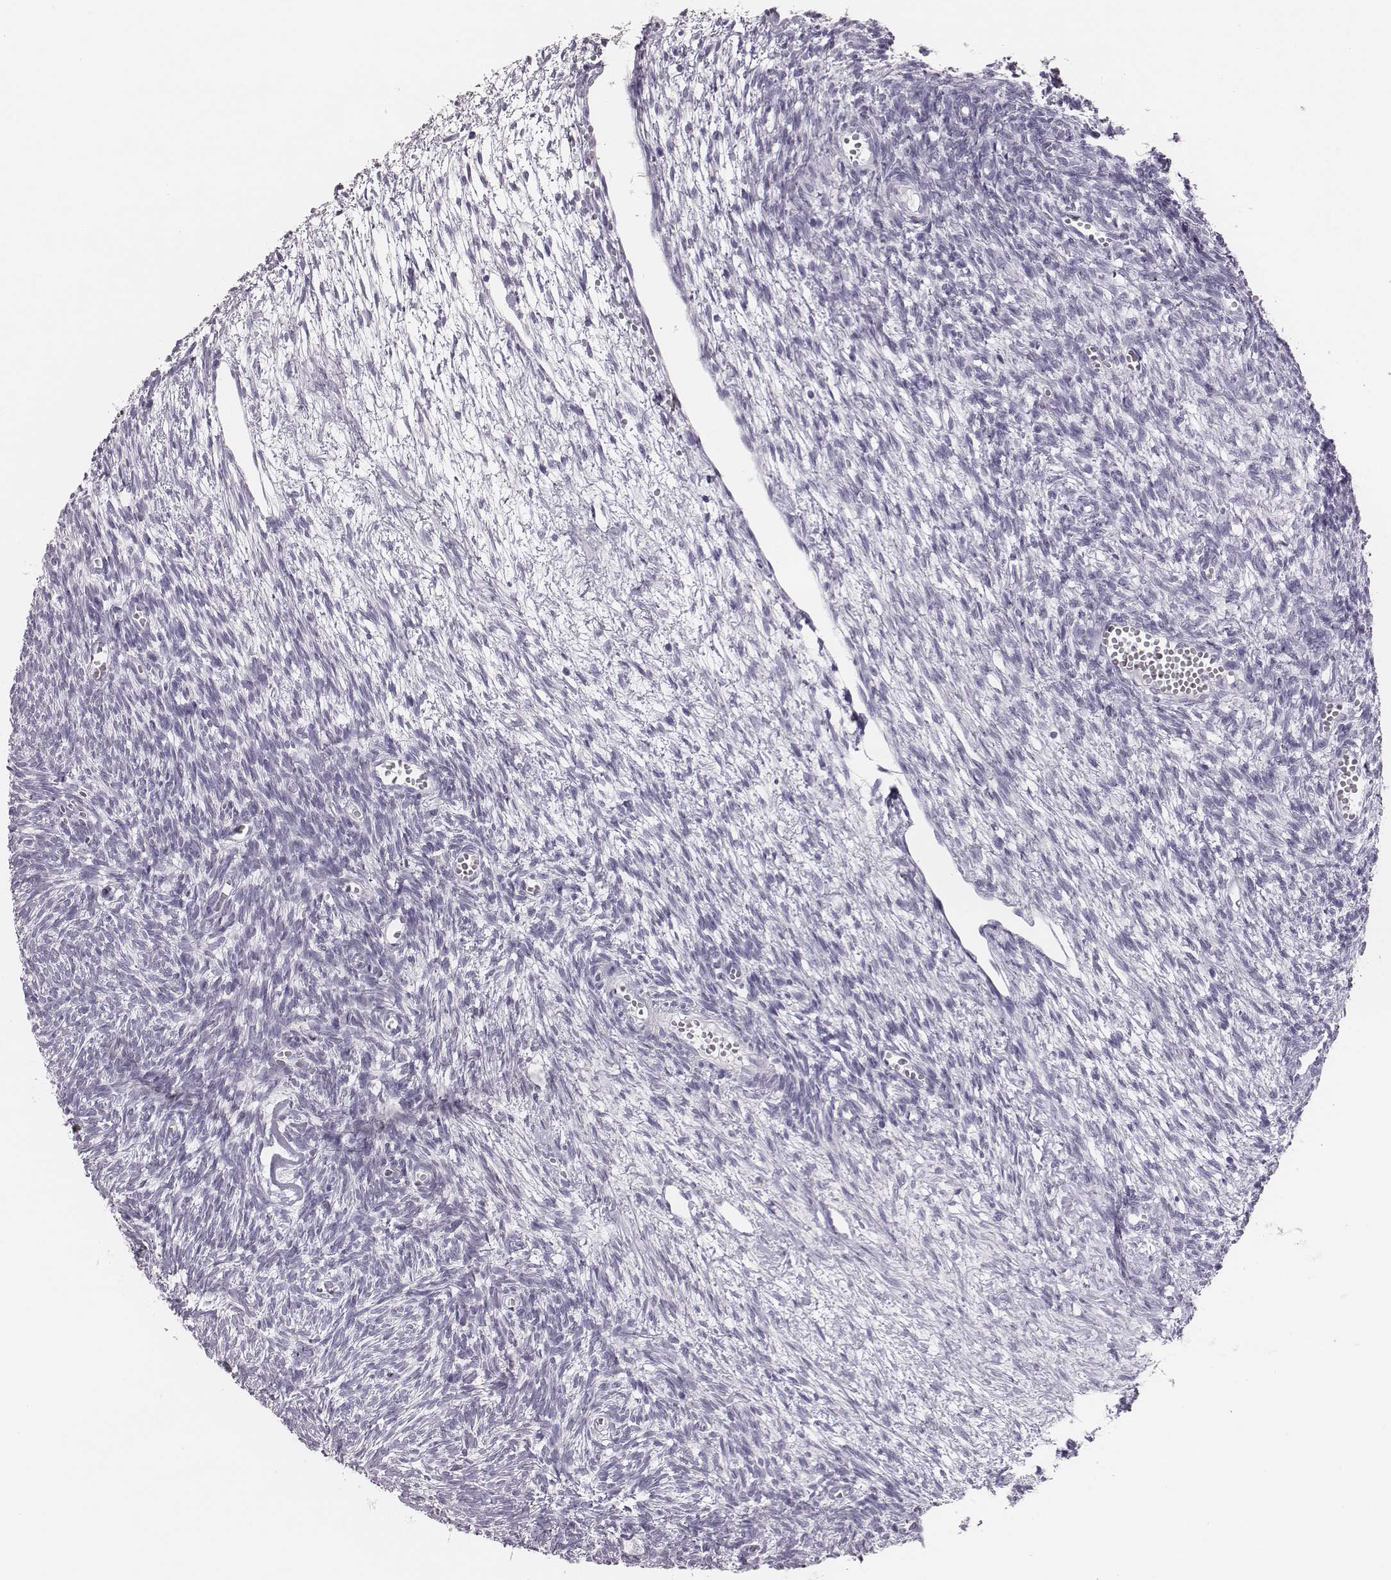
{"staining": {"intensity": "negative", "quantity": "none", "location": "none"}, "tissue": "ovary", "cell_type": "Follicle cells", "image_type": "normal", "snomed": [{"axis": "morphology", "description": "Normal tissue, NOS"}, {"axis": "topography", "description": "Ovary"}], "caption": "Immunohistochemistry (IHC) histopathology image of unremarkable ovary: human ovary stained with DAB (3,3'-diaminobenzidine) exhibits no significant protein expression in follicle cells. (DAB immunohistochemistry, high magnification).", "gene": "H1", "patient": {"sex": "female", "age": 43}}